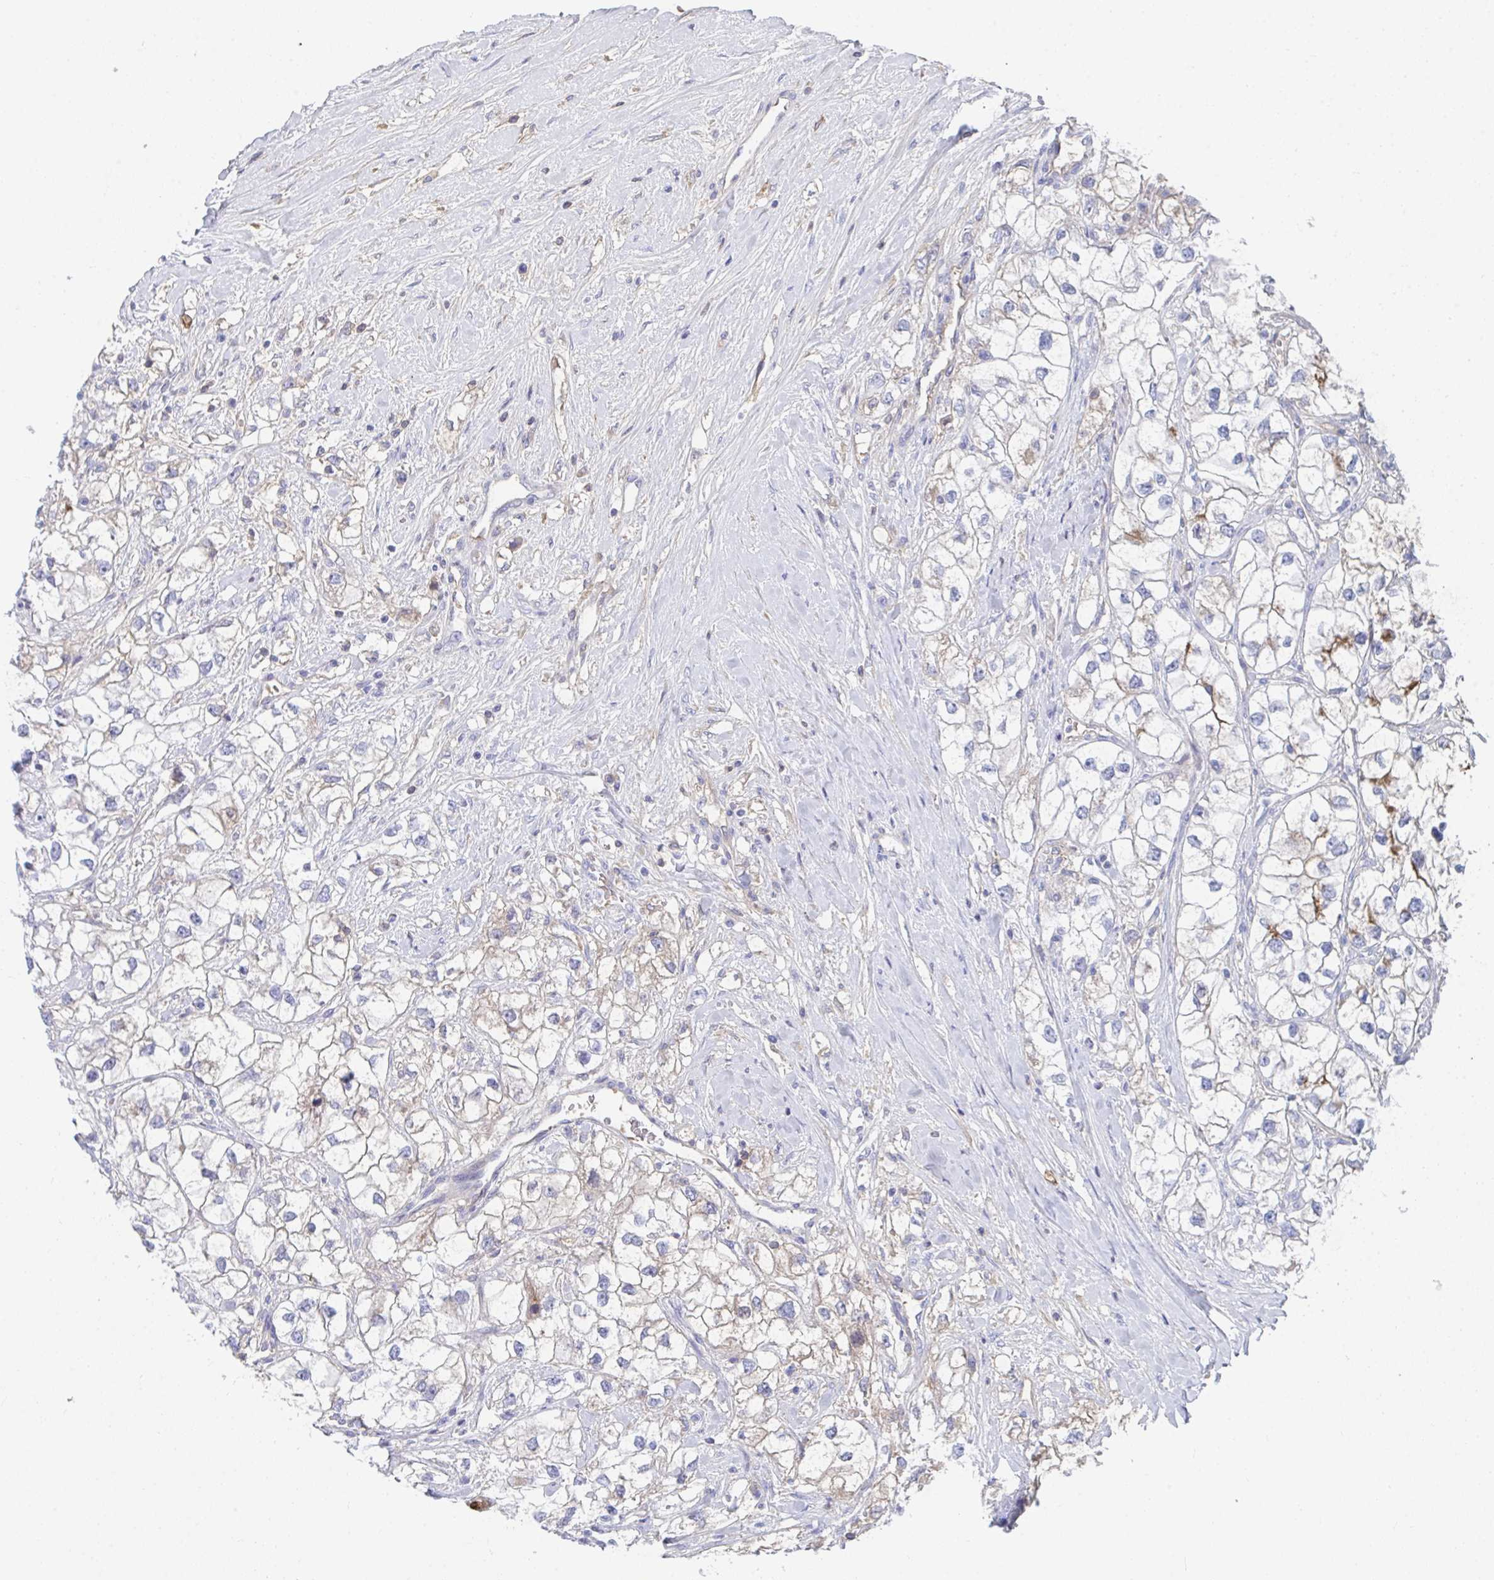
{"staining": {"intensity": "weak", "quantity": "25%-75%", "location": "cytoplasmic/membranous"}, "tissue": "renal cancer", "cell_type": "Tumor cells", "image_type": "cancer", "snomed": [{"axis": "morphology", "description": "Adenocarcinoma, NOS"}, {"axis": "topography", "description": "Kidney"}], "caption": "Tumor cells display weak cytoplasmic/membranous expression in about 25%-75% of cells in renal cancer.", "gene": "TNFAIP6", "patient": {"sex": "male", "age": 59}}